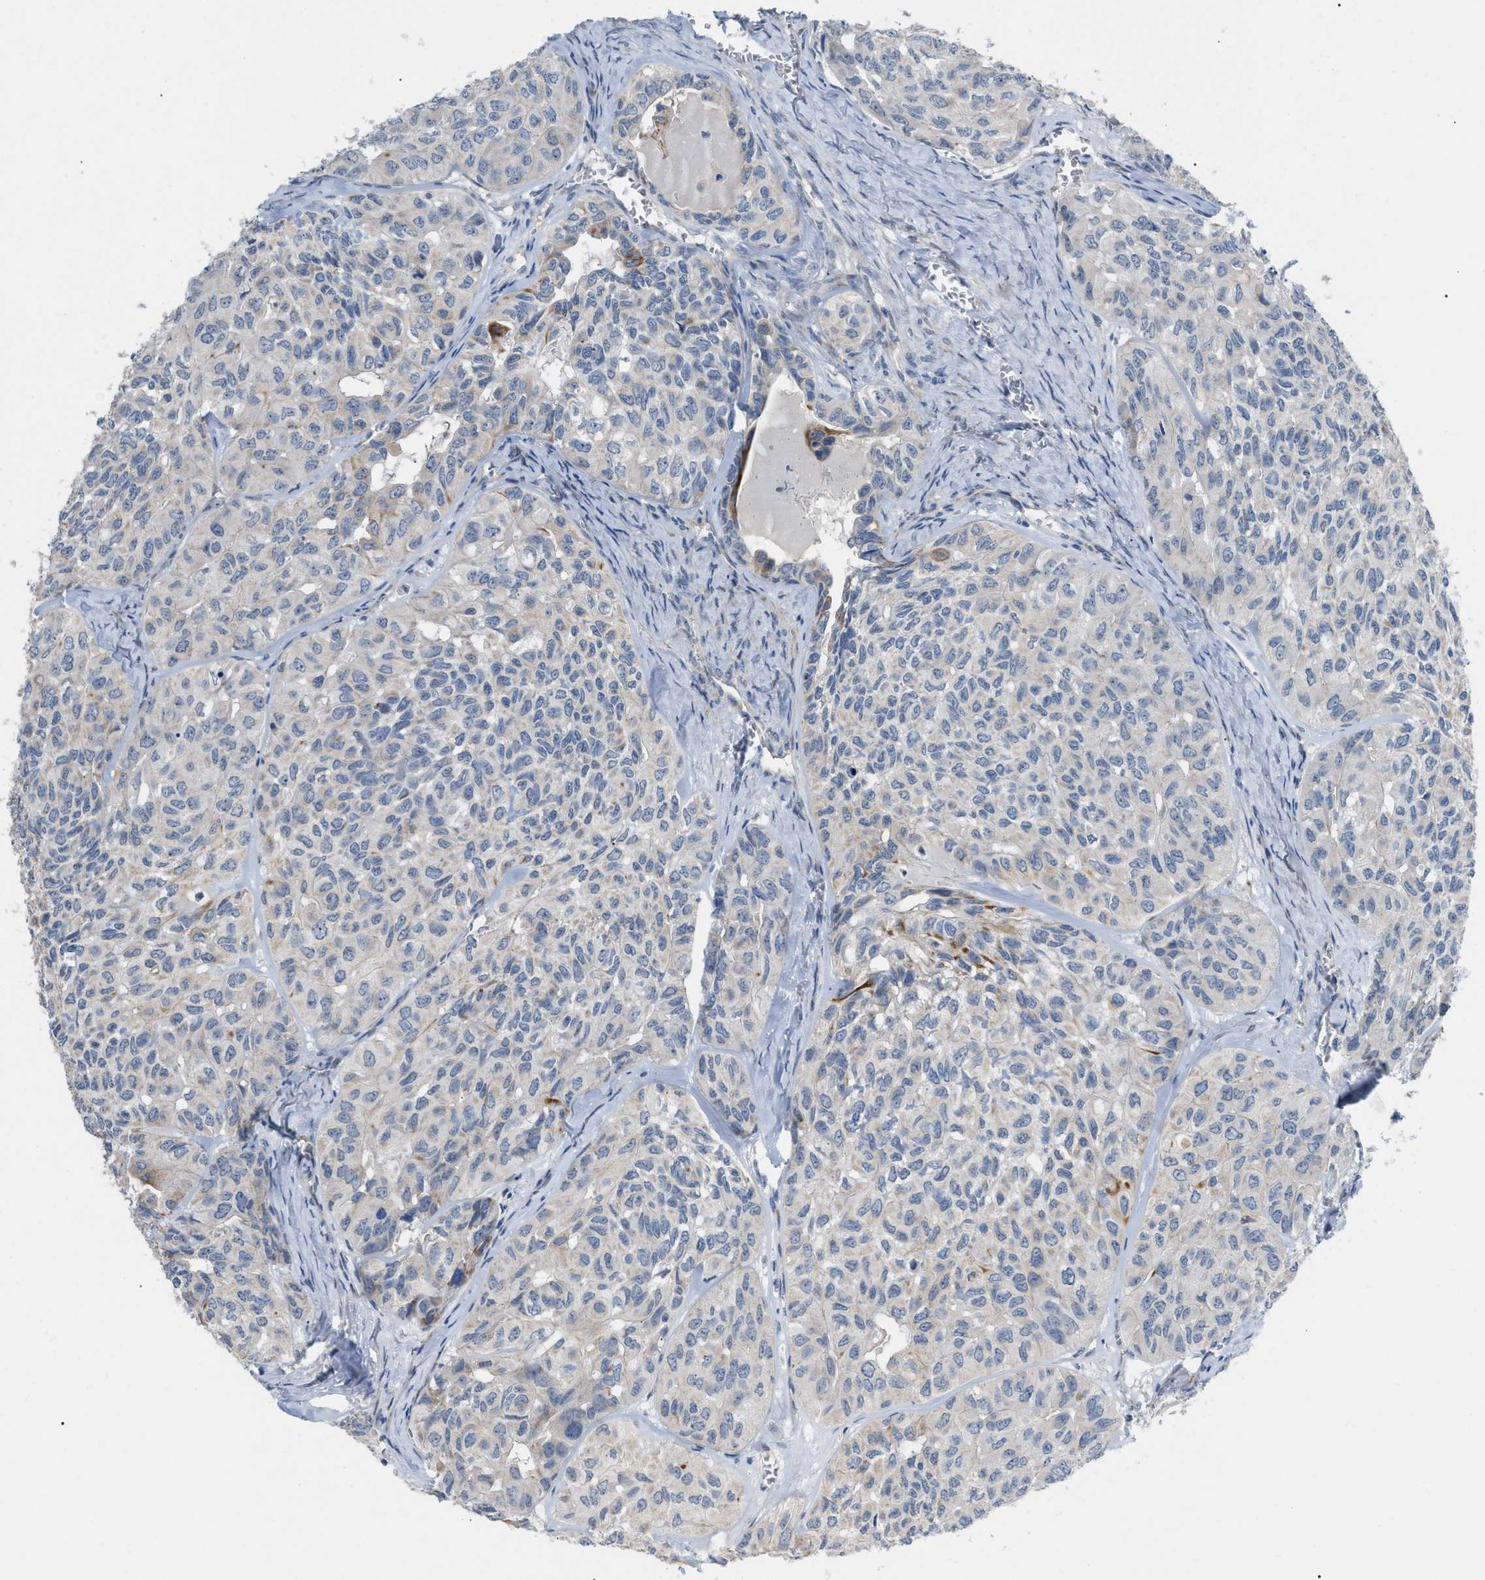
{"staining": {"intensity": "negative", "quantity": "none", "location": "none"}, "tissue": "head and neck cancer", "cell_type": "Tumor cells", "image_type": "cancer", "snomed": [{"axis": "morphology", "description": "Adenocarcinoma, NOS"}, {"axis": "topography", "description": "Salivary gland, NOS"}, {"axis": "topography", "description": "Head-Neck"}], "caption": "IHC of human head and neck cancer shows no expression in tumor cells.", "gene": "DHX58", "patient": {"sex": "female", "age": 76}}